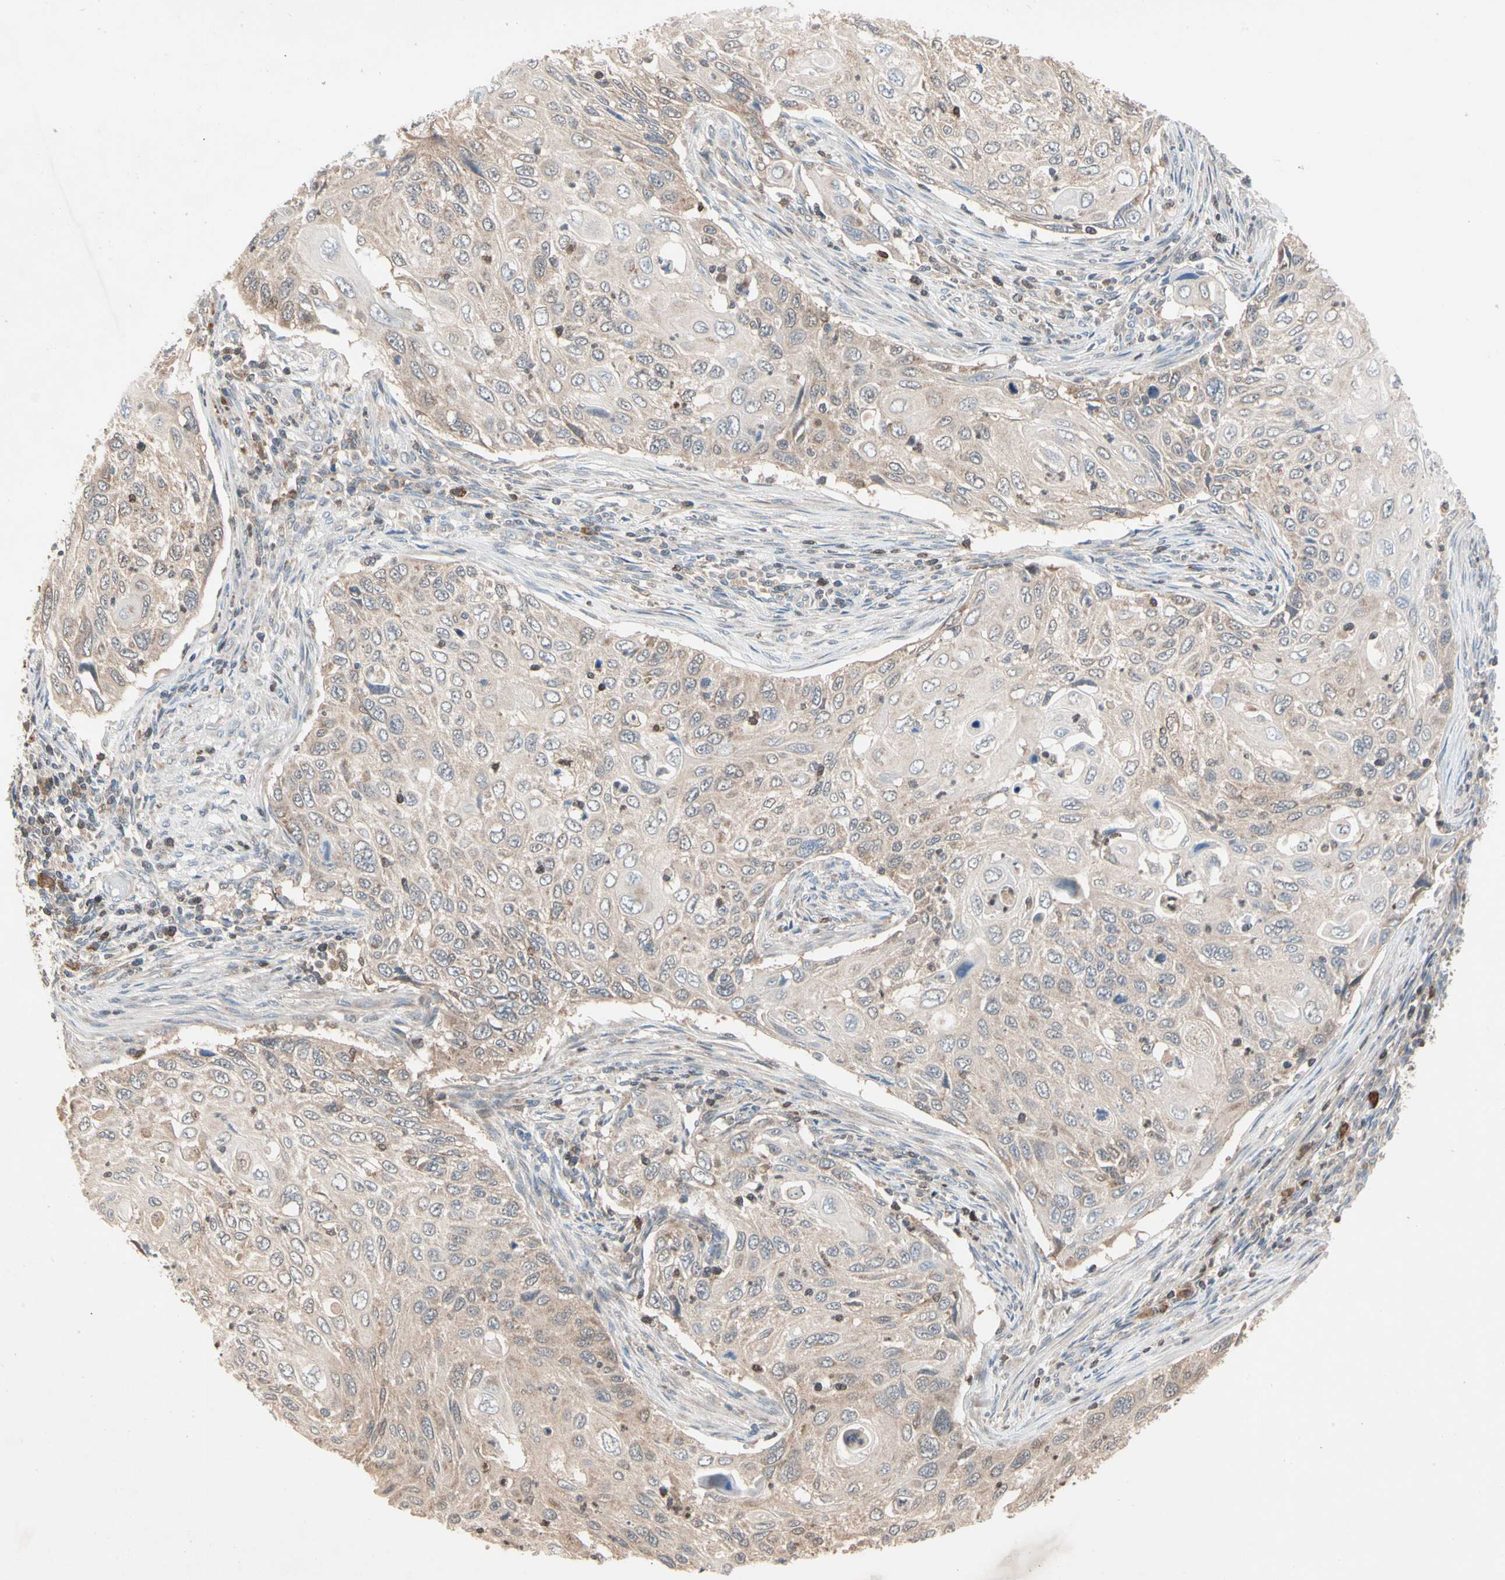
{"staining": {"intensity": "weak", "quantity": "25%-75%", "location": "cytoplasmic/membranous"}, "tissue": "cervical cancer", "cell_type": "Tumor cells", "image_type": "cancer", "snomed": [{"axis": "morphology", "description": "Squamous cell carcinoma, NOS"}, {"axis": "topography", "description": "Cervix"}], "caption": "Cervical cancer (squamous cell carcinoma) tissue demonstrates weak cytoplasmic/membranous expression in about 25%-75% of tumor cells (Brightfield microscopy of DAB IHC at high magnification).", "gene": "MTHFS", "patient": {"sex": "female", "age": 70}}